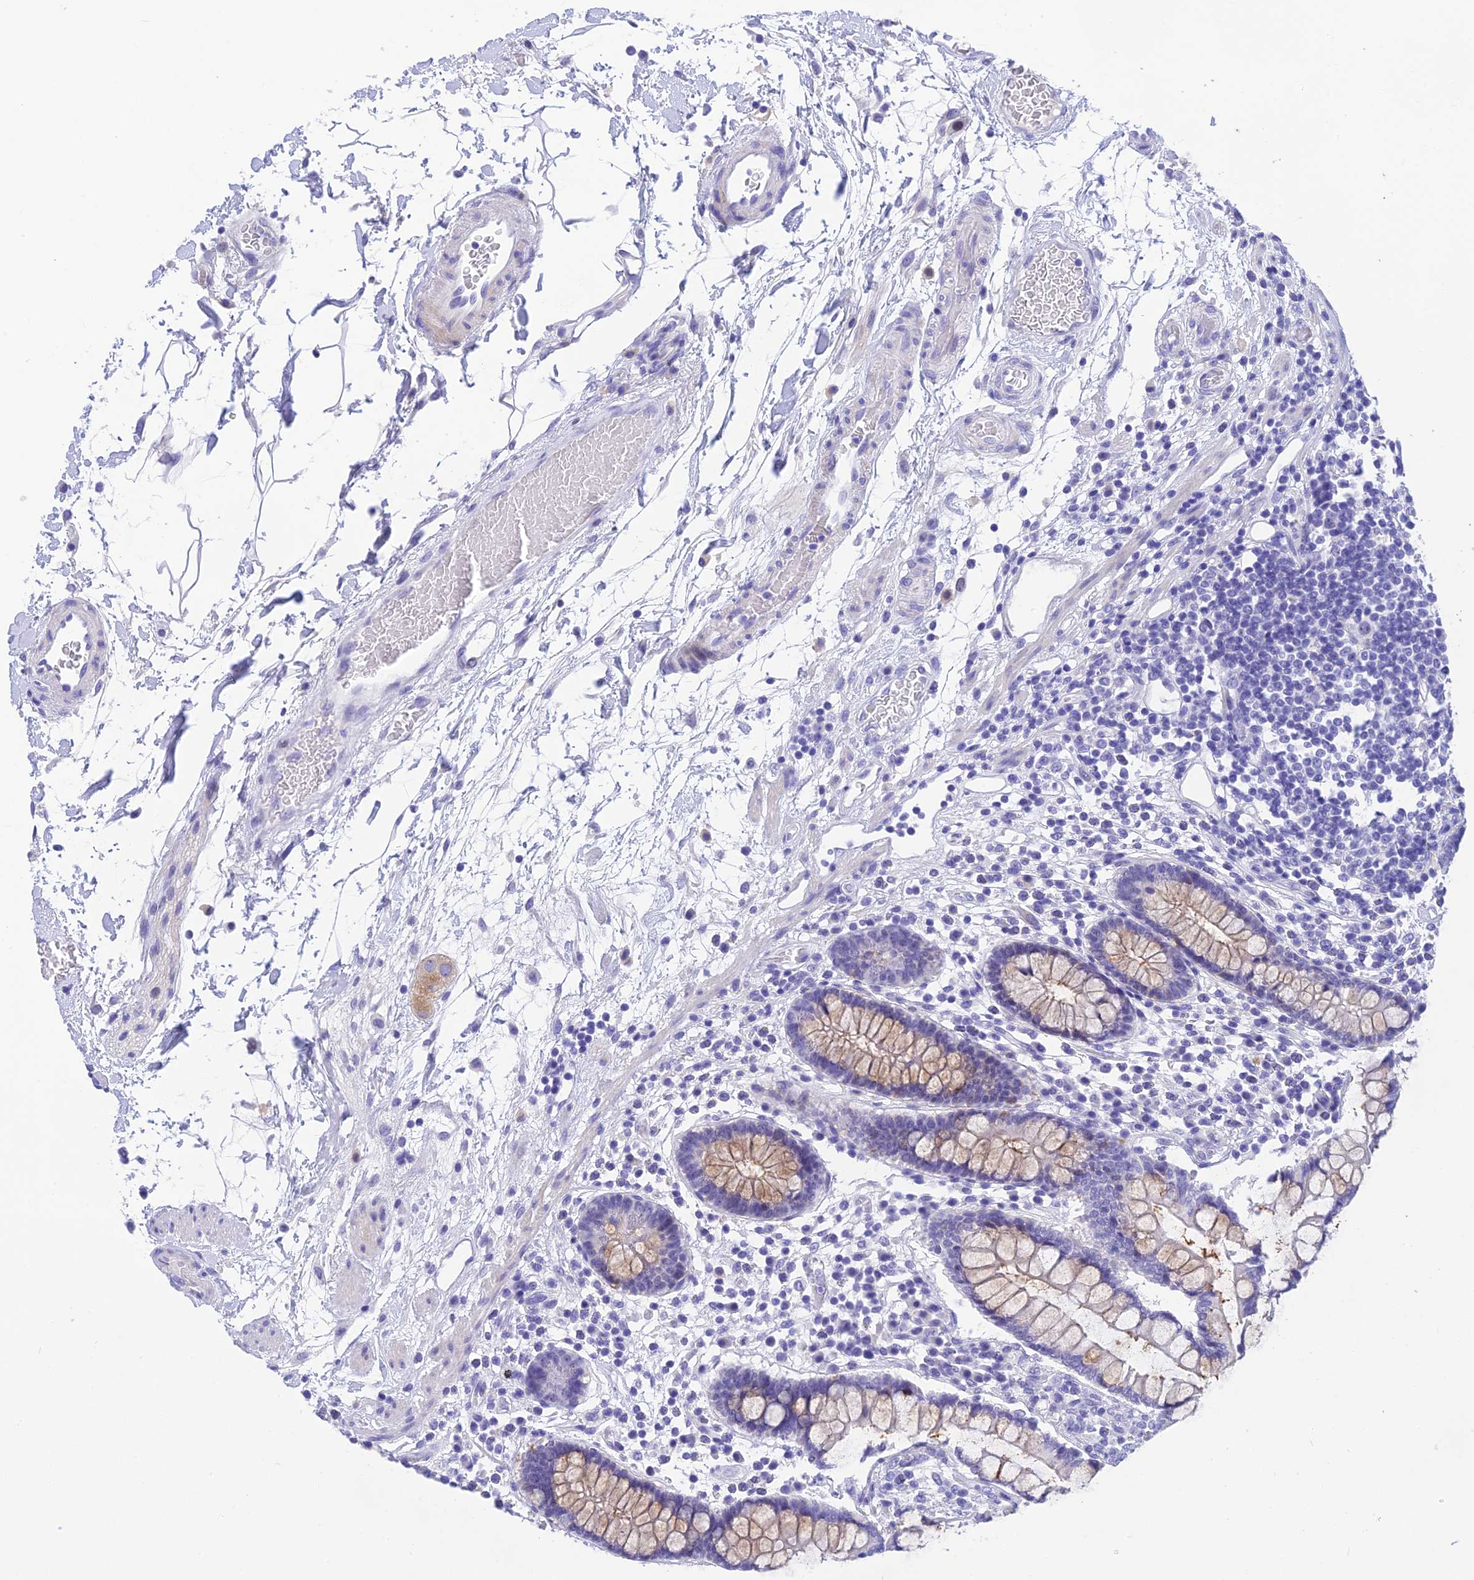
{"staining": {"intensity": "weak", "quantity": "25%-75%", "location": "cytoplasmic/membranous"}, "tissue": "colon", "cell_type": "Endothelial cells", "image_type": "normal", "snomed": [{"axis": "morphology", "description": "Normal tissue, NOS"}, {"axis": "topography", "description": "Colon"}], "caption": "Immunohistochemistry (DAB) staining of unremarkable human colon exhibits weak cytoplasmic/membranous protein staining in approximately 25%-75% of endothelial cells.", "gene": "KDELR3", "patient": {"sex": "female", "age": 79}}